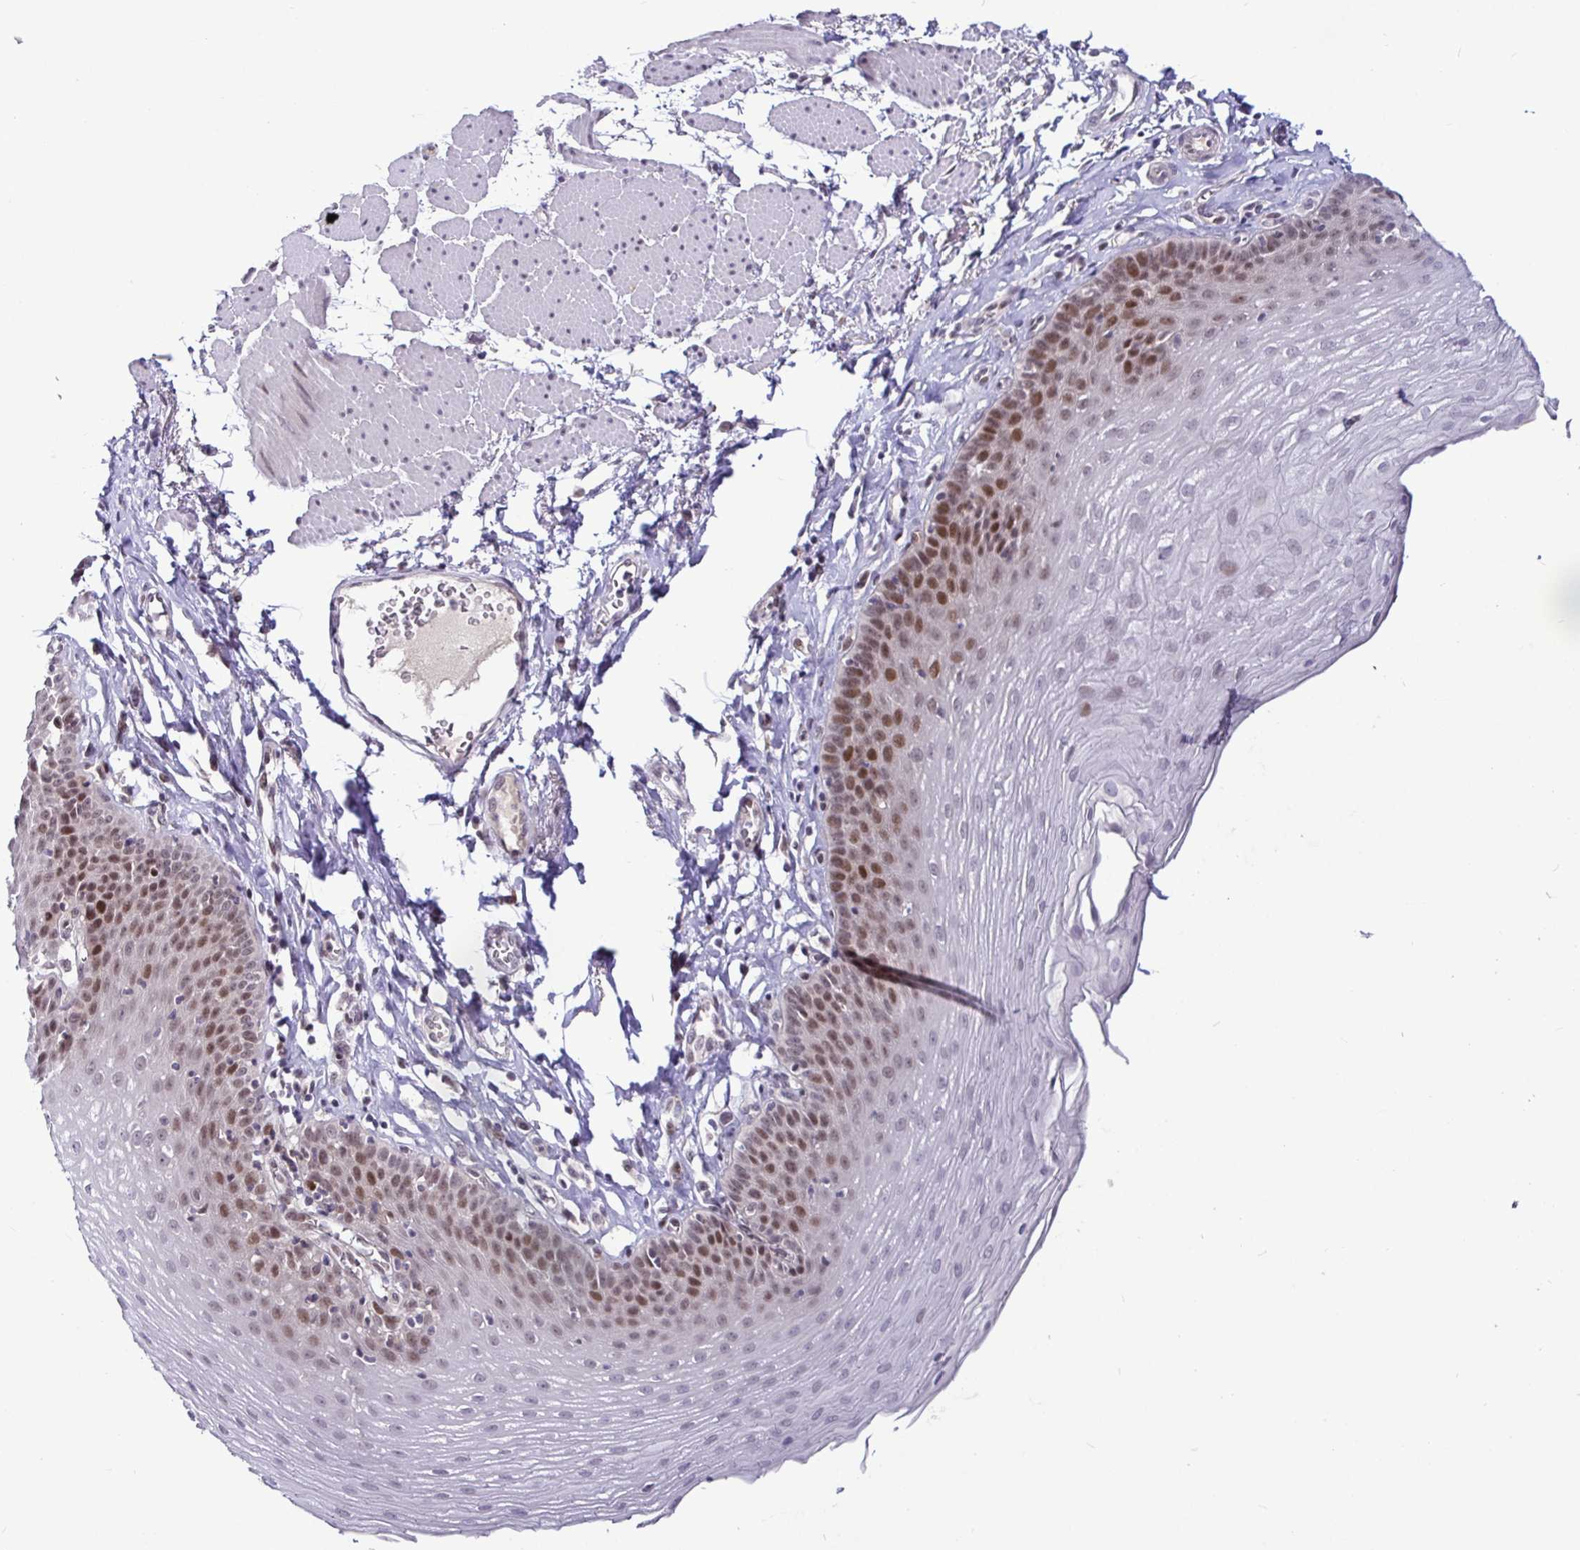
{"staining": {"intensity": "moderate", "quantity": "25%-75%", "location": "nuclear"}, "tissue": "esophagus", "cell_type": "Squamous epithelial cells", "image_type": "normal", "snomed": [{"axis": "morphology", "description": "Normal tissue, NOS"}, {"axis": "topography", "description": "Esophagus"}], "caption": "About 25%-75% of squamous epithelial cells in normal human esophagus demonstrate moderate nuclear protein expression as visualized by brown immunohistochemical staining.", "gene": "NUP188", "patient": {"sex": "female", "age": 81}}